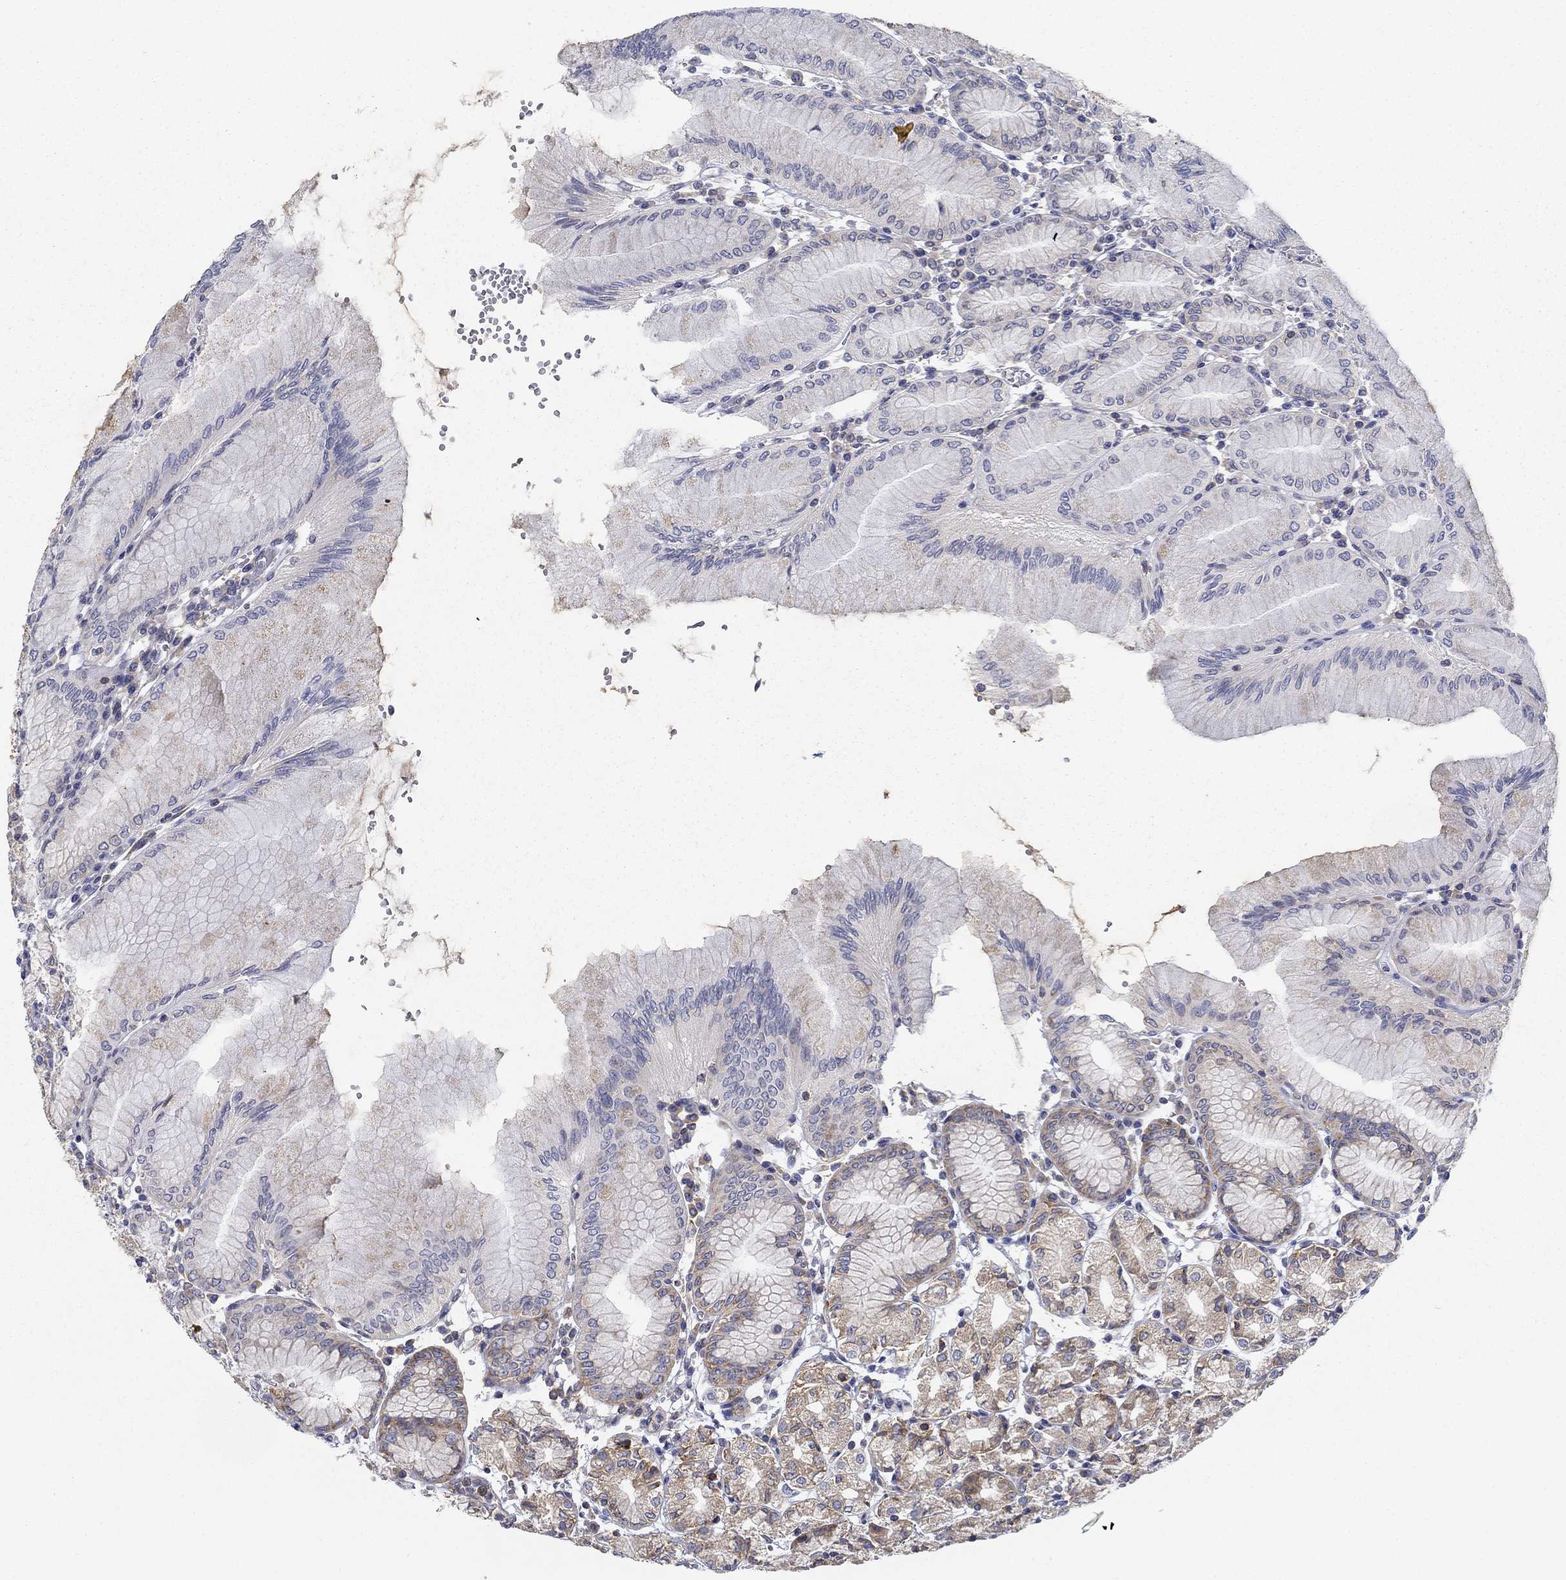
{"staining": {"intensity": "moderate", "quantity": "<25%", "location": "cytoplasmic/membranous"}, "tissue": "stomach", "cell_type": "Glandular cells", "image_type": "normal", "snomed": [{"axis": "morphology", "description": "Normal tissue, NOS"}, {"axis": "topography", "description": "Skeletal muscle"}, {"axis": "topography", "description": "Stomach"}], "caption": "Immunohistochemical staining of normal stomach shows <25% levels of moderate cytoplasmic/membranous protein expression in about <25% of glandular cells.", "gene": "FXR1", "patient": {"sex": "female", "age": 57}}